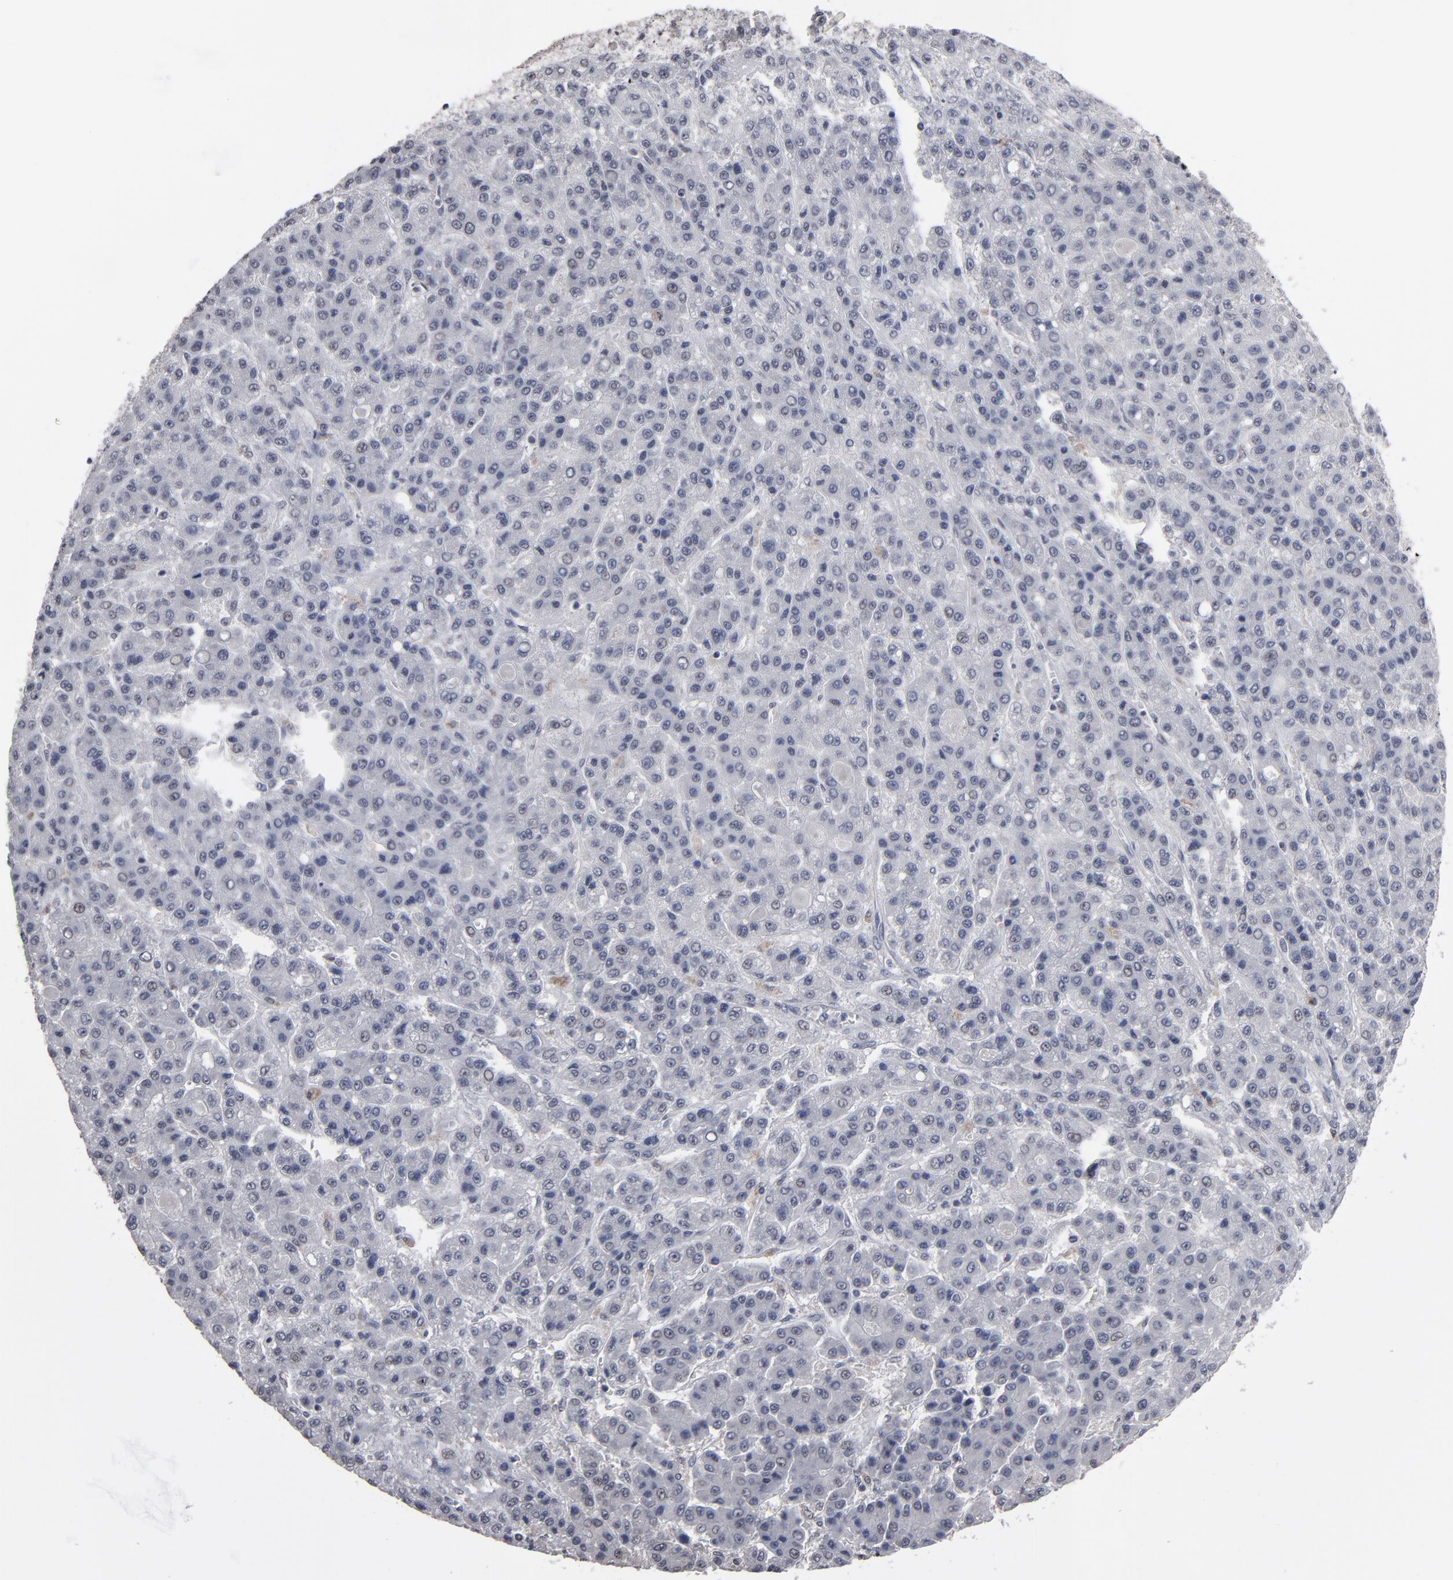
{"staining": {"intensity": "negative", "quantity": "none", "location": "none"}, "tissue": "liver cancer", "cell_type": "Tumor cells", "image_type": "cancer", "snomed": [{"axis": "morphology", "description": "Carcinoma, Hepatocellular, NOS"}, {"axis": "topography", "description": "Liver"}], "caption": "DAB (3,3'-diaminobenzidine) immunohistochemical staining of liver cancer (hepatocellular carcinoma) displays no significant staining in tumor cells.", "gene": "SSRP1", "patient": {"sex": "male", "age": 70}}